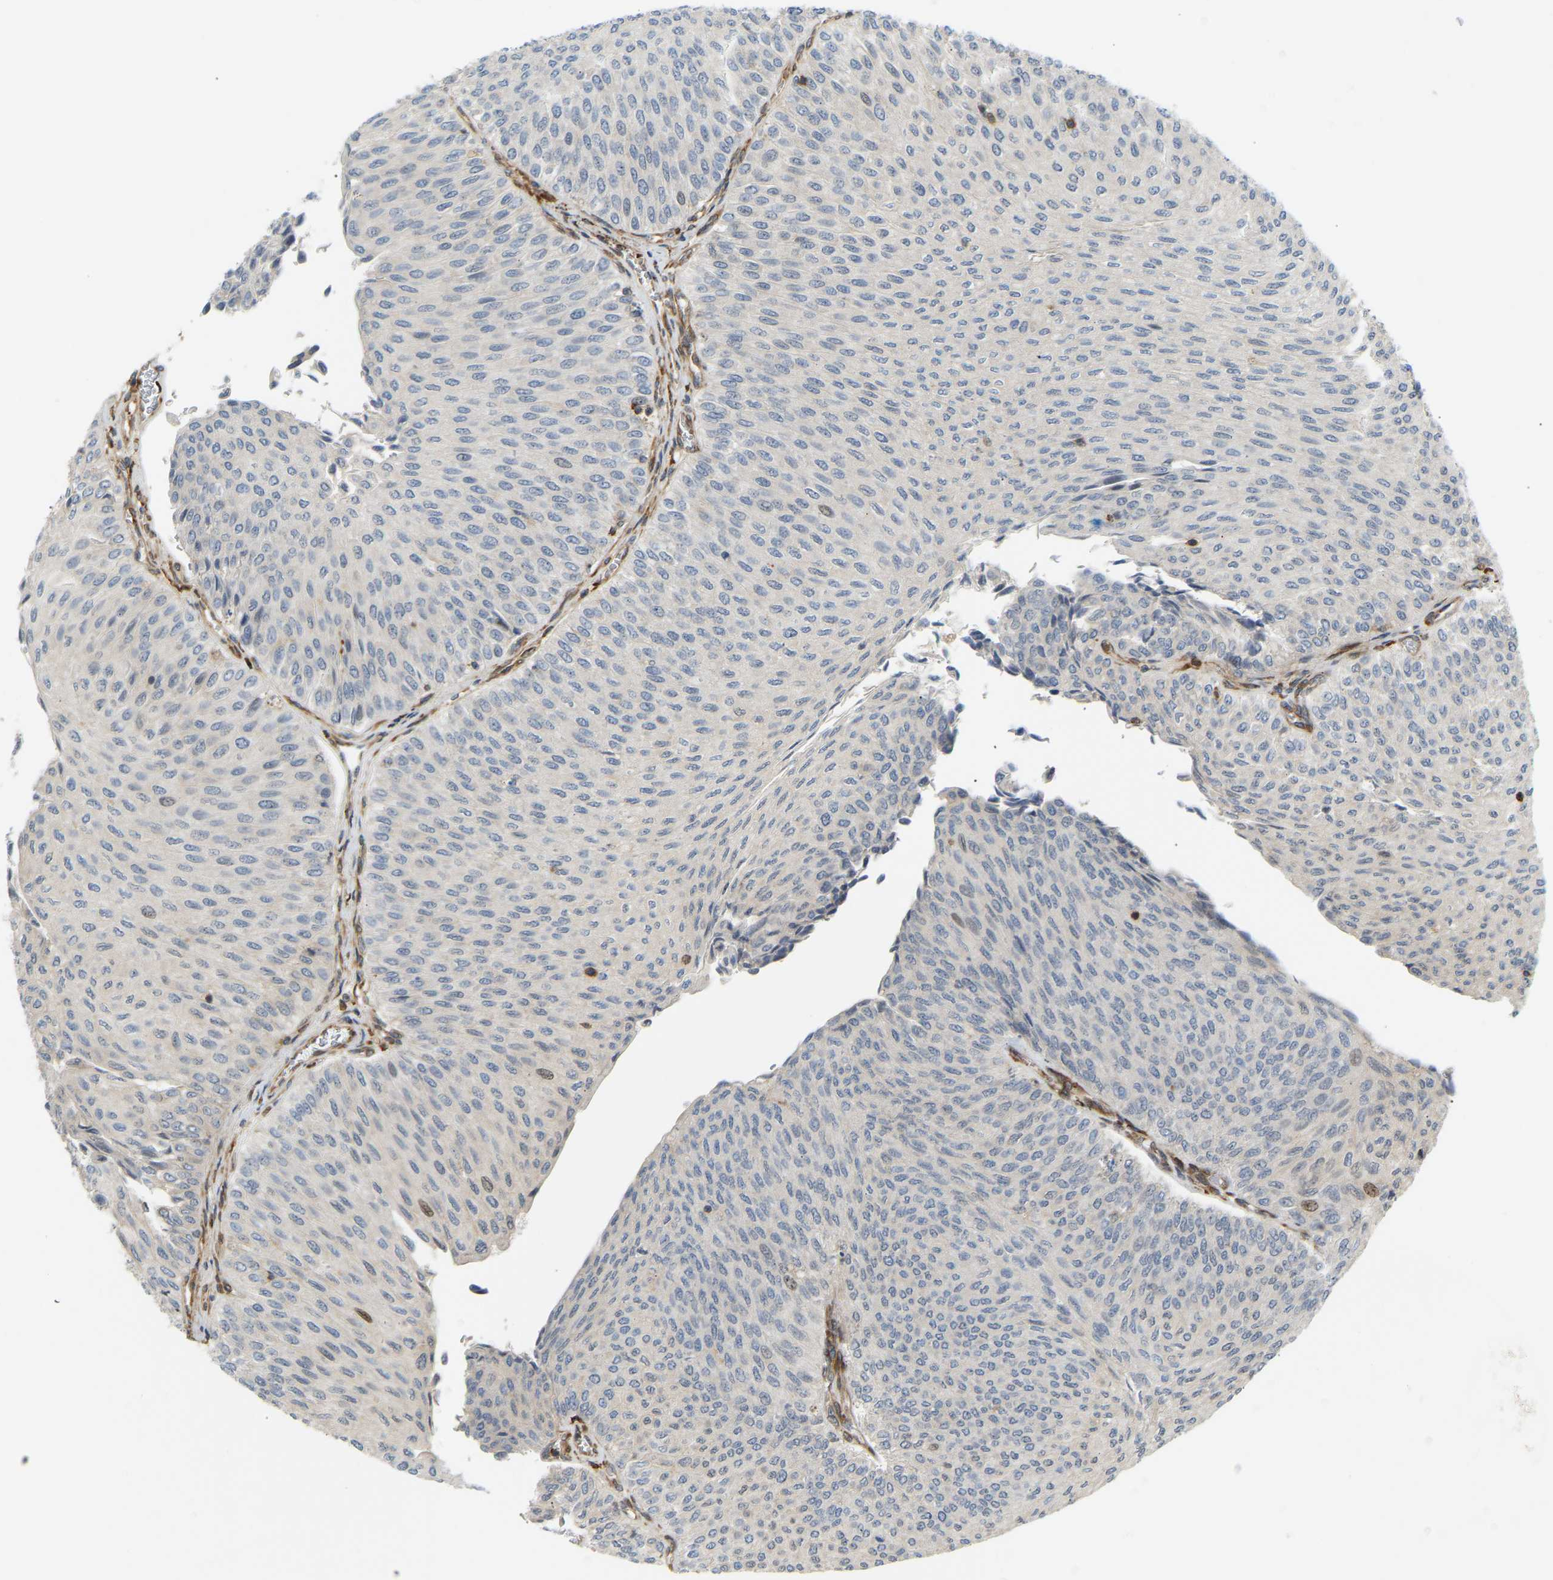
{"staining": {"intensity": "negative", "quantity": "none", "location": "none"}, "tissue": "urothelial cancer", "cell_type": "Tumor cells", "image_type": "cancer", "snomed": [{"axis": "morphology", "description": "Urothelial carcinoma, Low grade"}, {"axis": "topography", "description": "Urinary bladder"}], "caption": "Tumor cells show no significant protein positivity in low-grade urothelial carcinoma.", "gene": "PLCG2", "patient": {"sex": "male", "age": 78}}